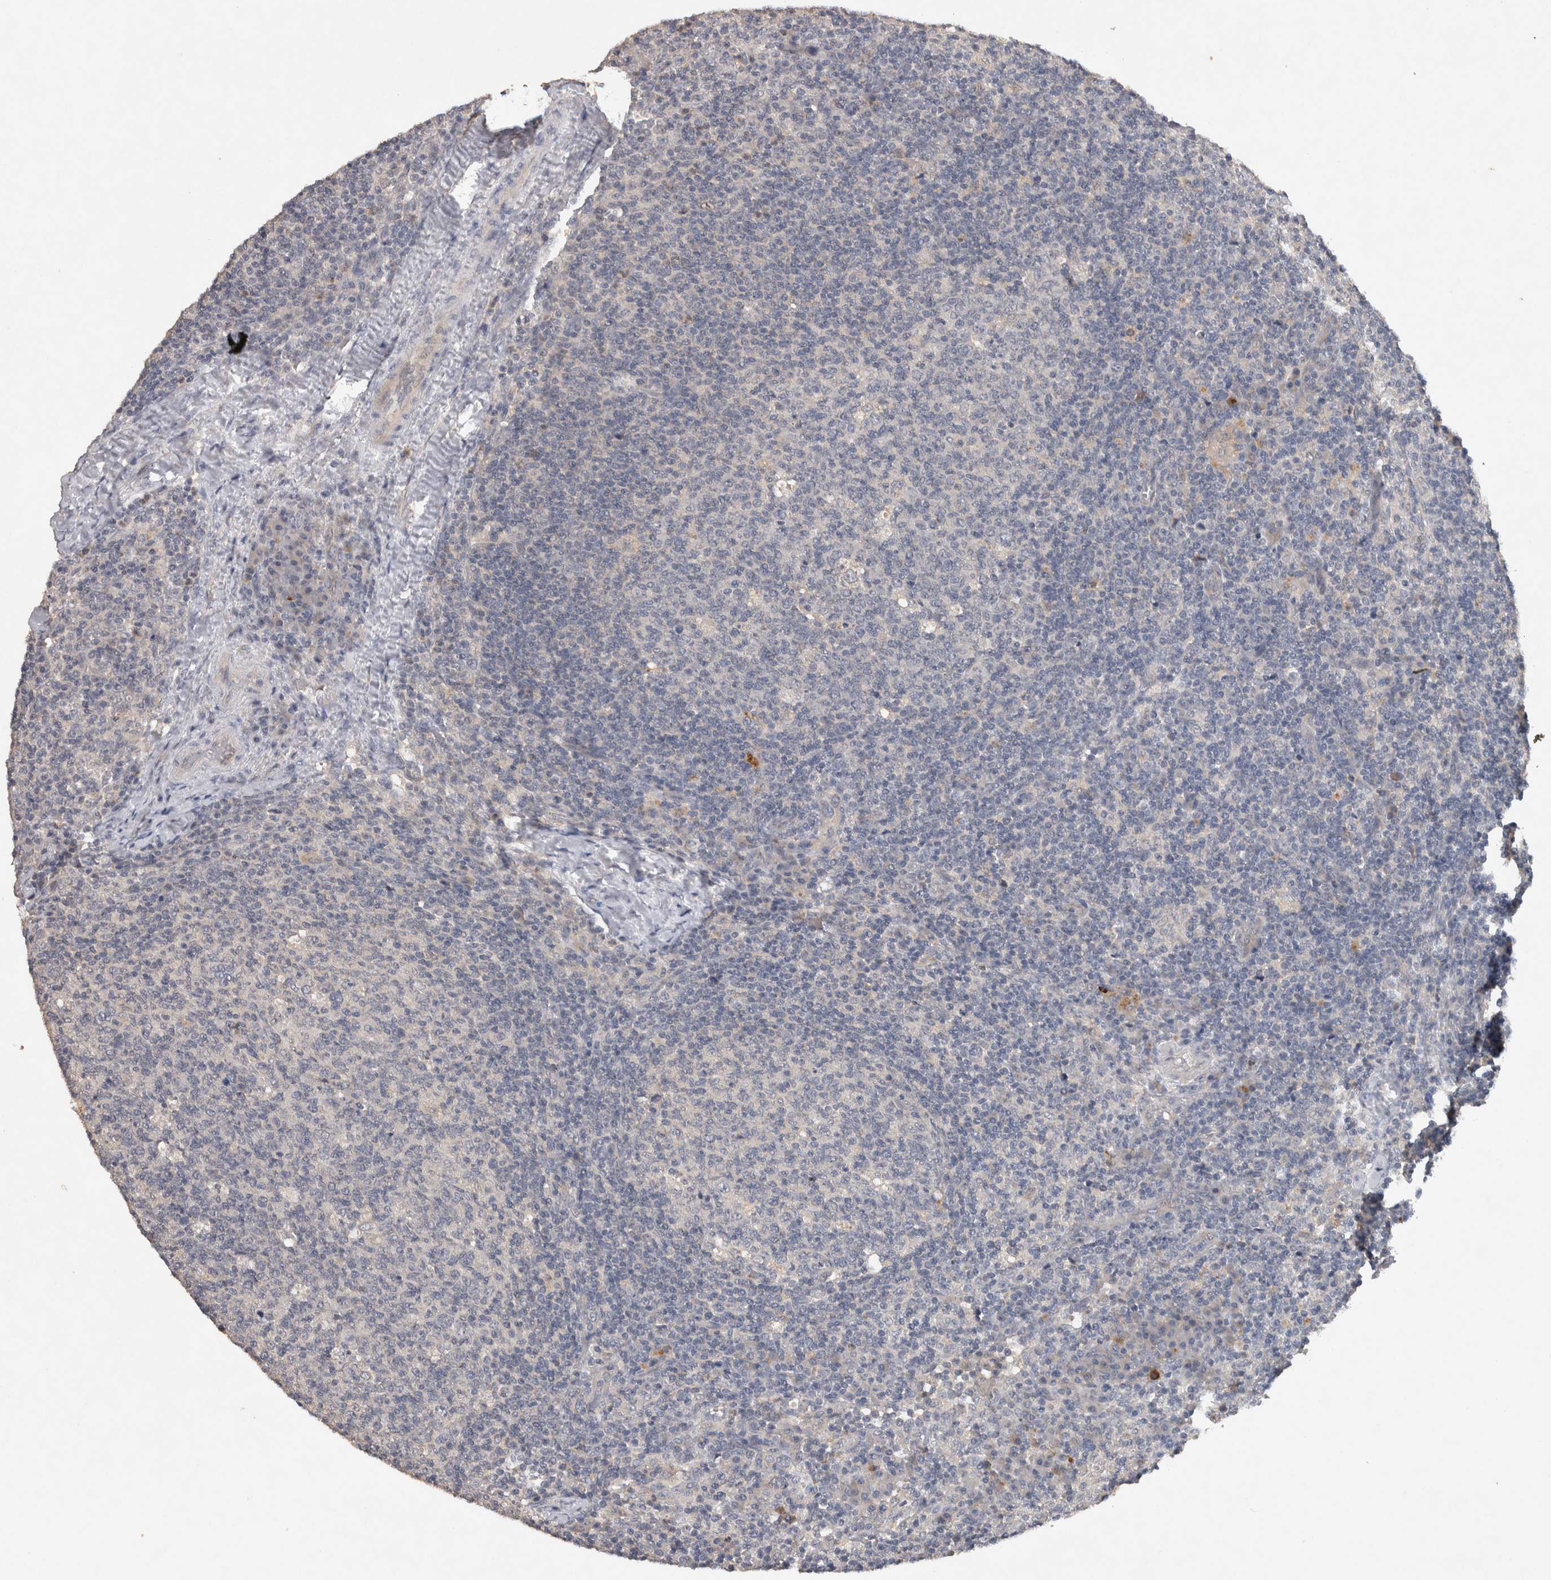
{"staining": {"intensity": "negative", "quantity": "none", "location": "none"}, "tissue": "lymph node", "cell_type": "Germinal center cells", "image_type": "normal", "snomed": [{"axis": "morphology", "description": "Normal tissue, NOS"}, {"axis": "morphology", "description": "Inflammation, NOS"}, {"axis": "topography", "description": "Lymph node"}], "caption": "A photomicrograph of lymph node stained for a protein exhibits no brown staining in germinal center cells. The staining was performed using DAB (3,3'-diaminobenzidine) to visualize the protein expression in brown, while the nuclei were stained in blue with hematoxylin (Magnification: 20x).", "gene": "HEXD", "patient": {"sex": "male", "age": 55}}